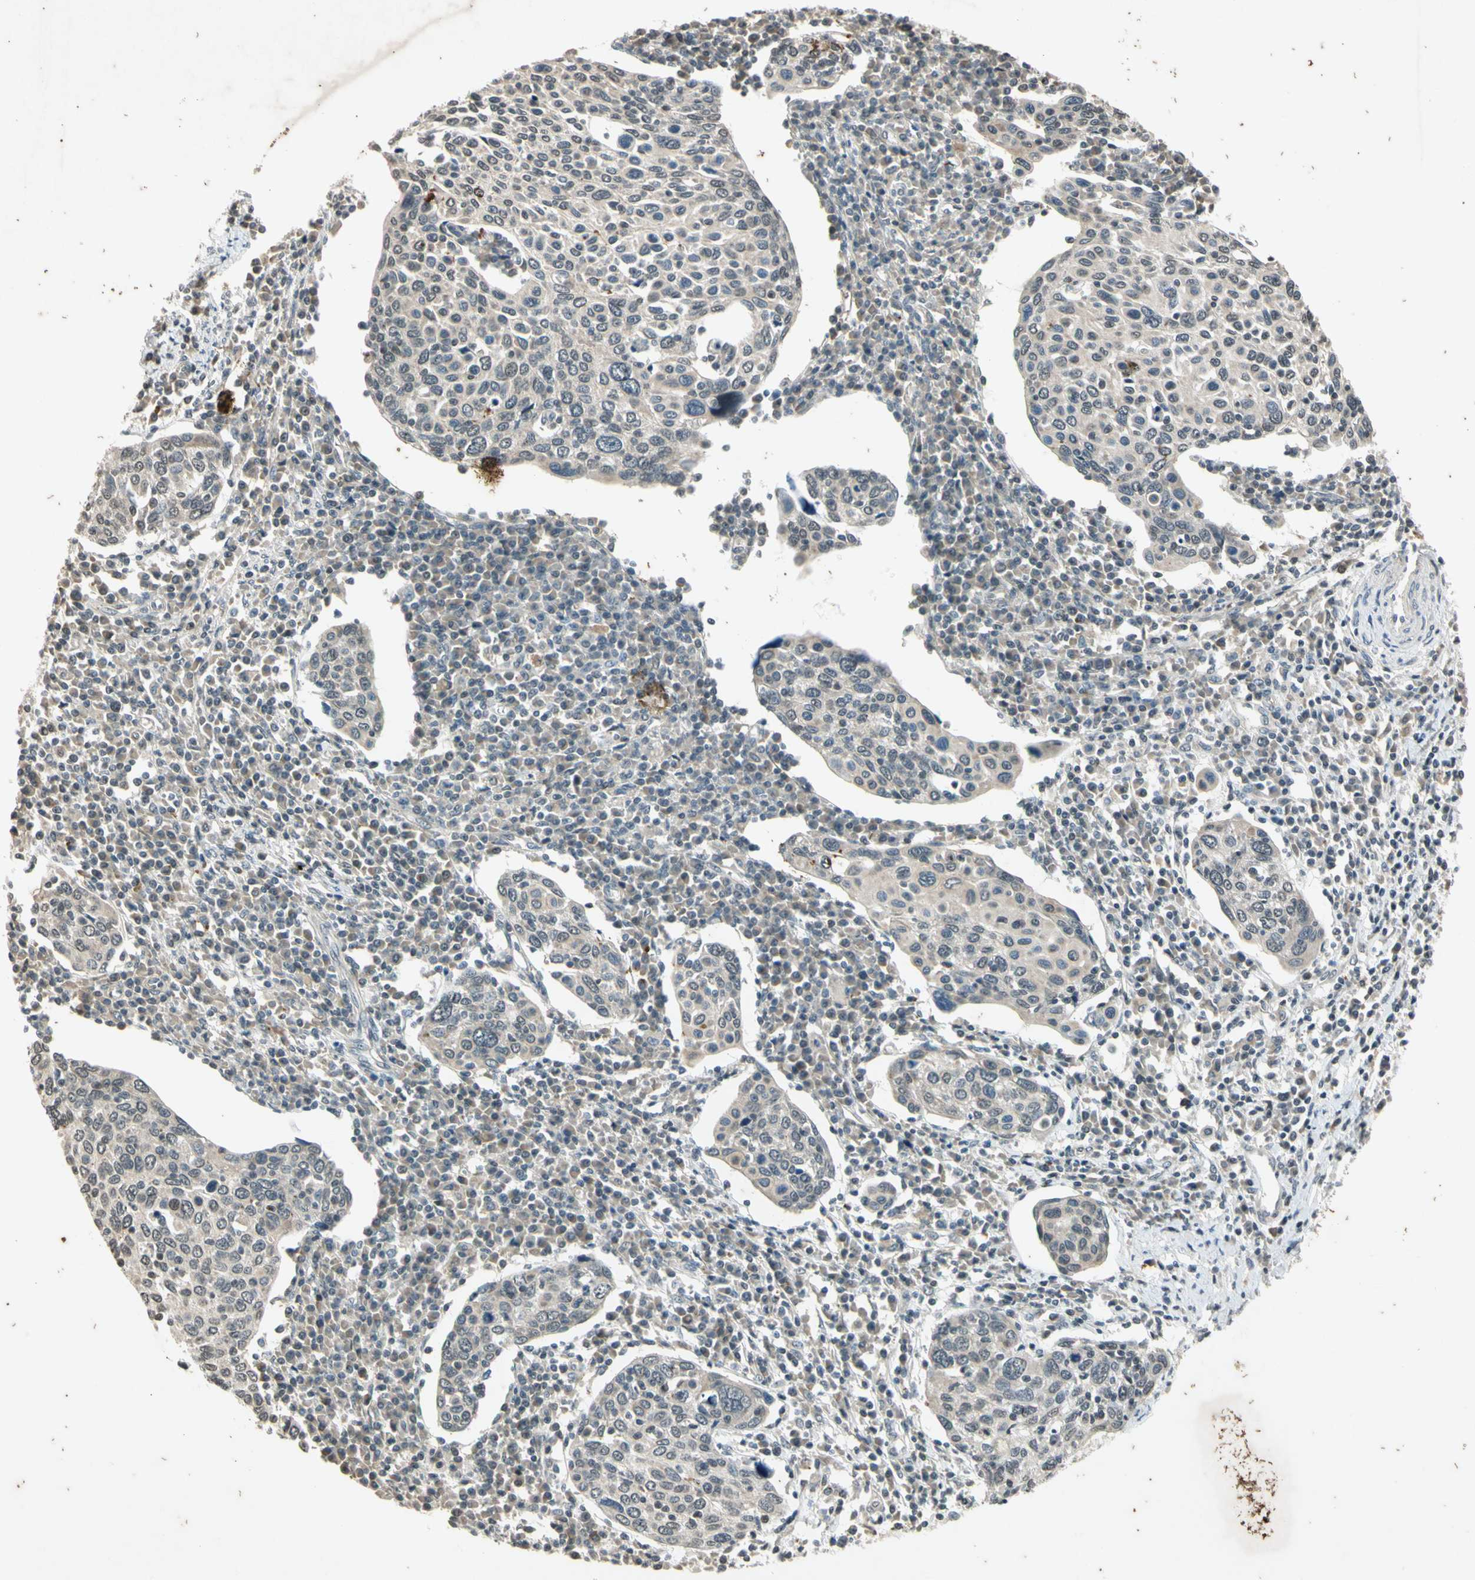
{"staining": {"intensity": "weak", "quantity": "<25%", "location": "cytoplasmic/membranous"}, "tissue": "cervical cancer", "cell_type": "Tumor cells", "image_type": "cancer", "snomed": [{"axis": "morphology", "description": "Squamous cell carcinoma, NOS"}, {"axis": "topography", "description": "Cervix"}], "caption": "The immunohistochemistry (IHC) photomicrograph has no significant expression in tumor cells of cervical squamous cell carcinoma tissue.", "gene": "EFNB2", "patient": {"sex": "female", "age": 40}}